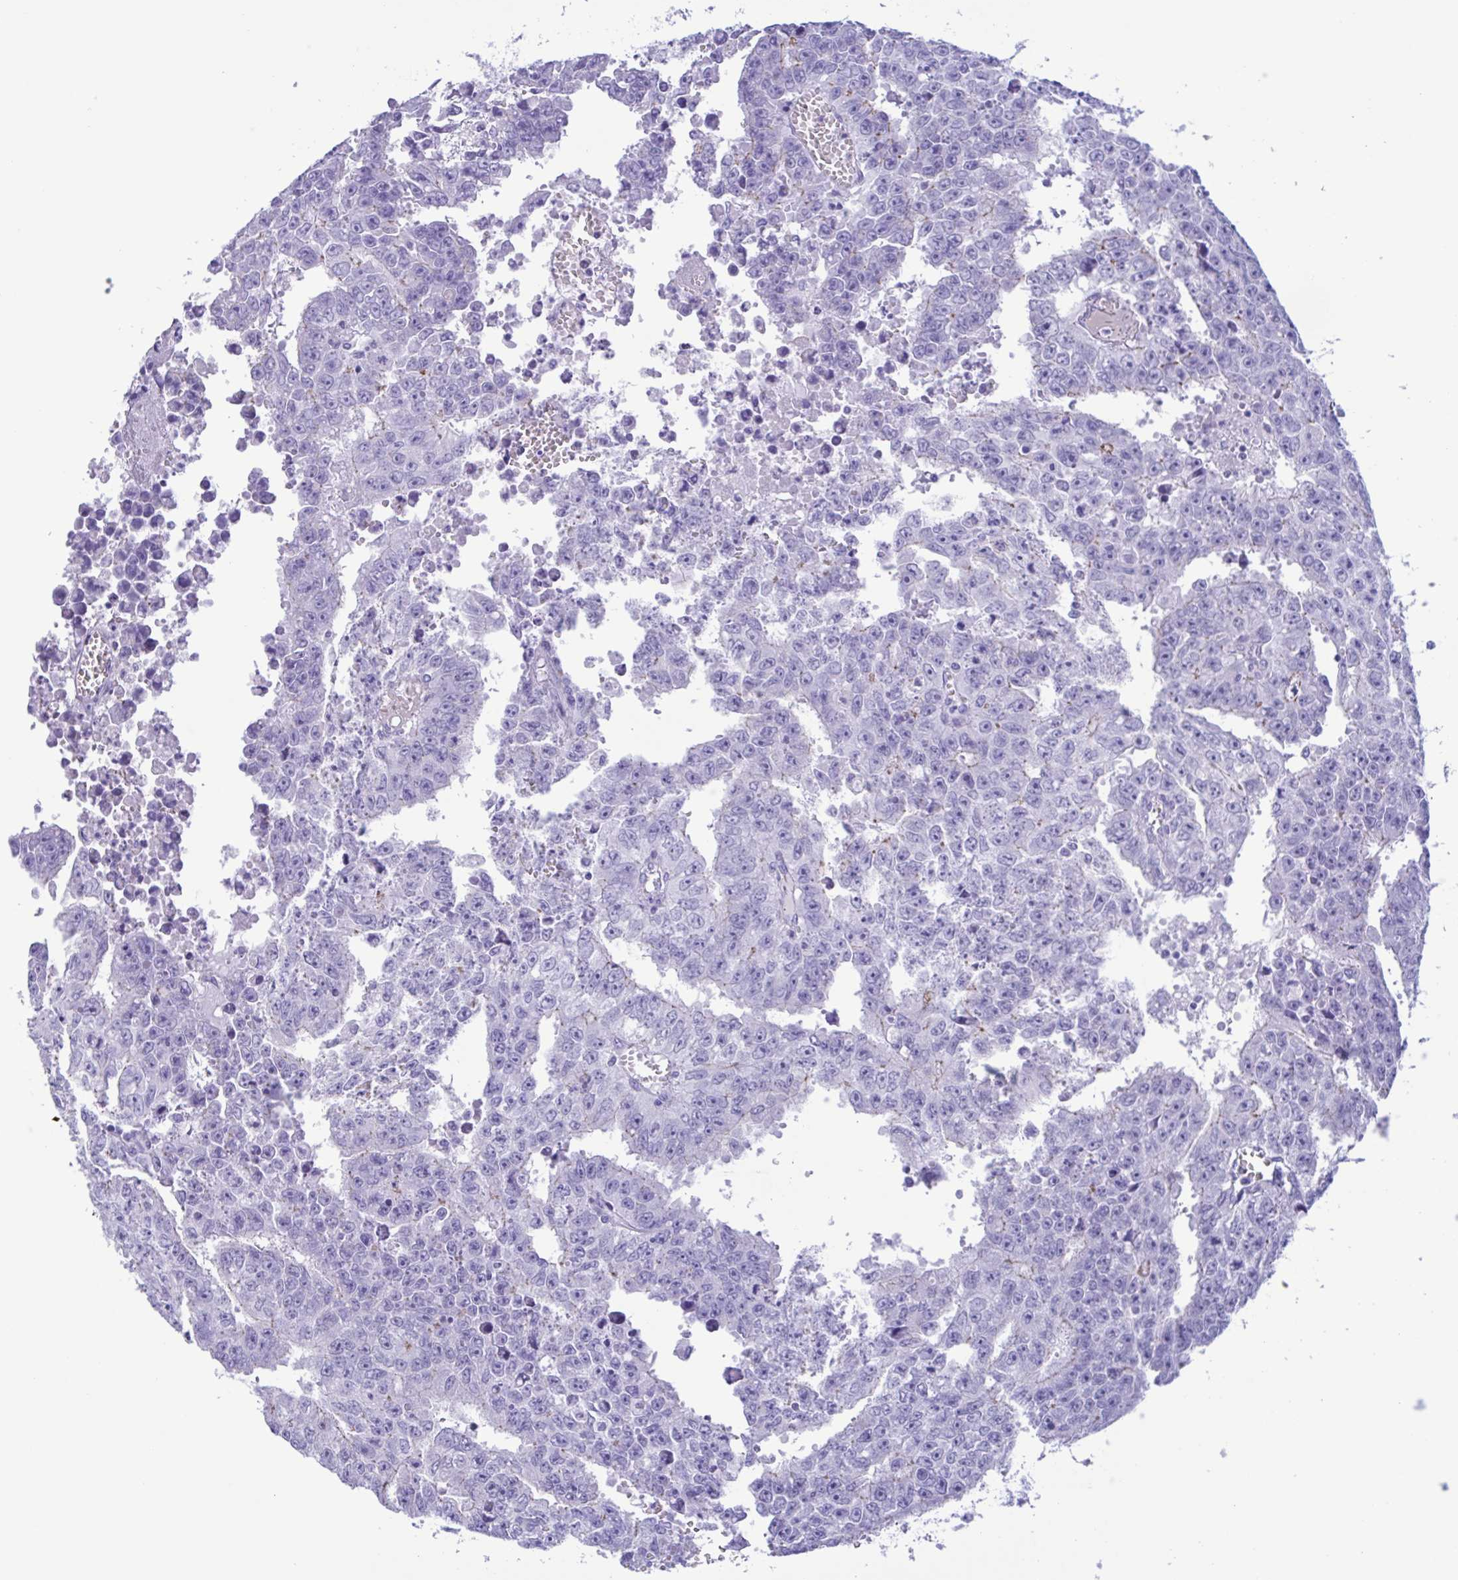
{"staining": {"intensity": "negative", "quantity": "none", "location": "none"}, "tissue": "testis cancer", "cell_type": "Tumor cells", "image_type": "cancer", "snomed": [{"axis": "morphology", "description": "Carcinoma, Embryonal, NOS"}, {"axis": "morphology", "description": "Teratoma, malignant, NOS"}, {"axis": "topography", "description": "Testis"}], "caption": "A high-resolution micrograph shows IHC staining of testis embryonal carcinoma, which exhibits no significant expression in tumor cells. Nuclei are stained in blue.", "gene": "TSPY2", "patient": {"sex": "male", "age": 24}}